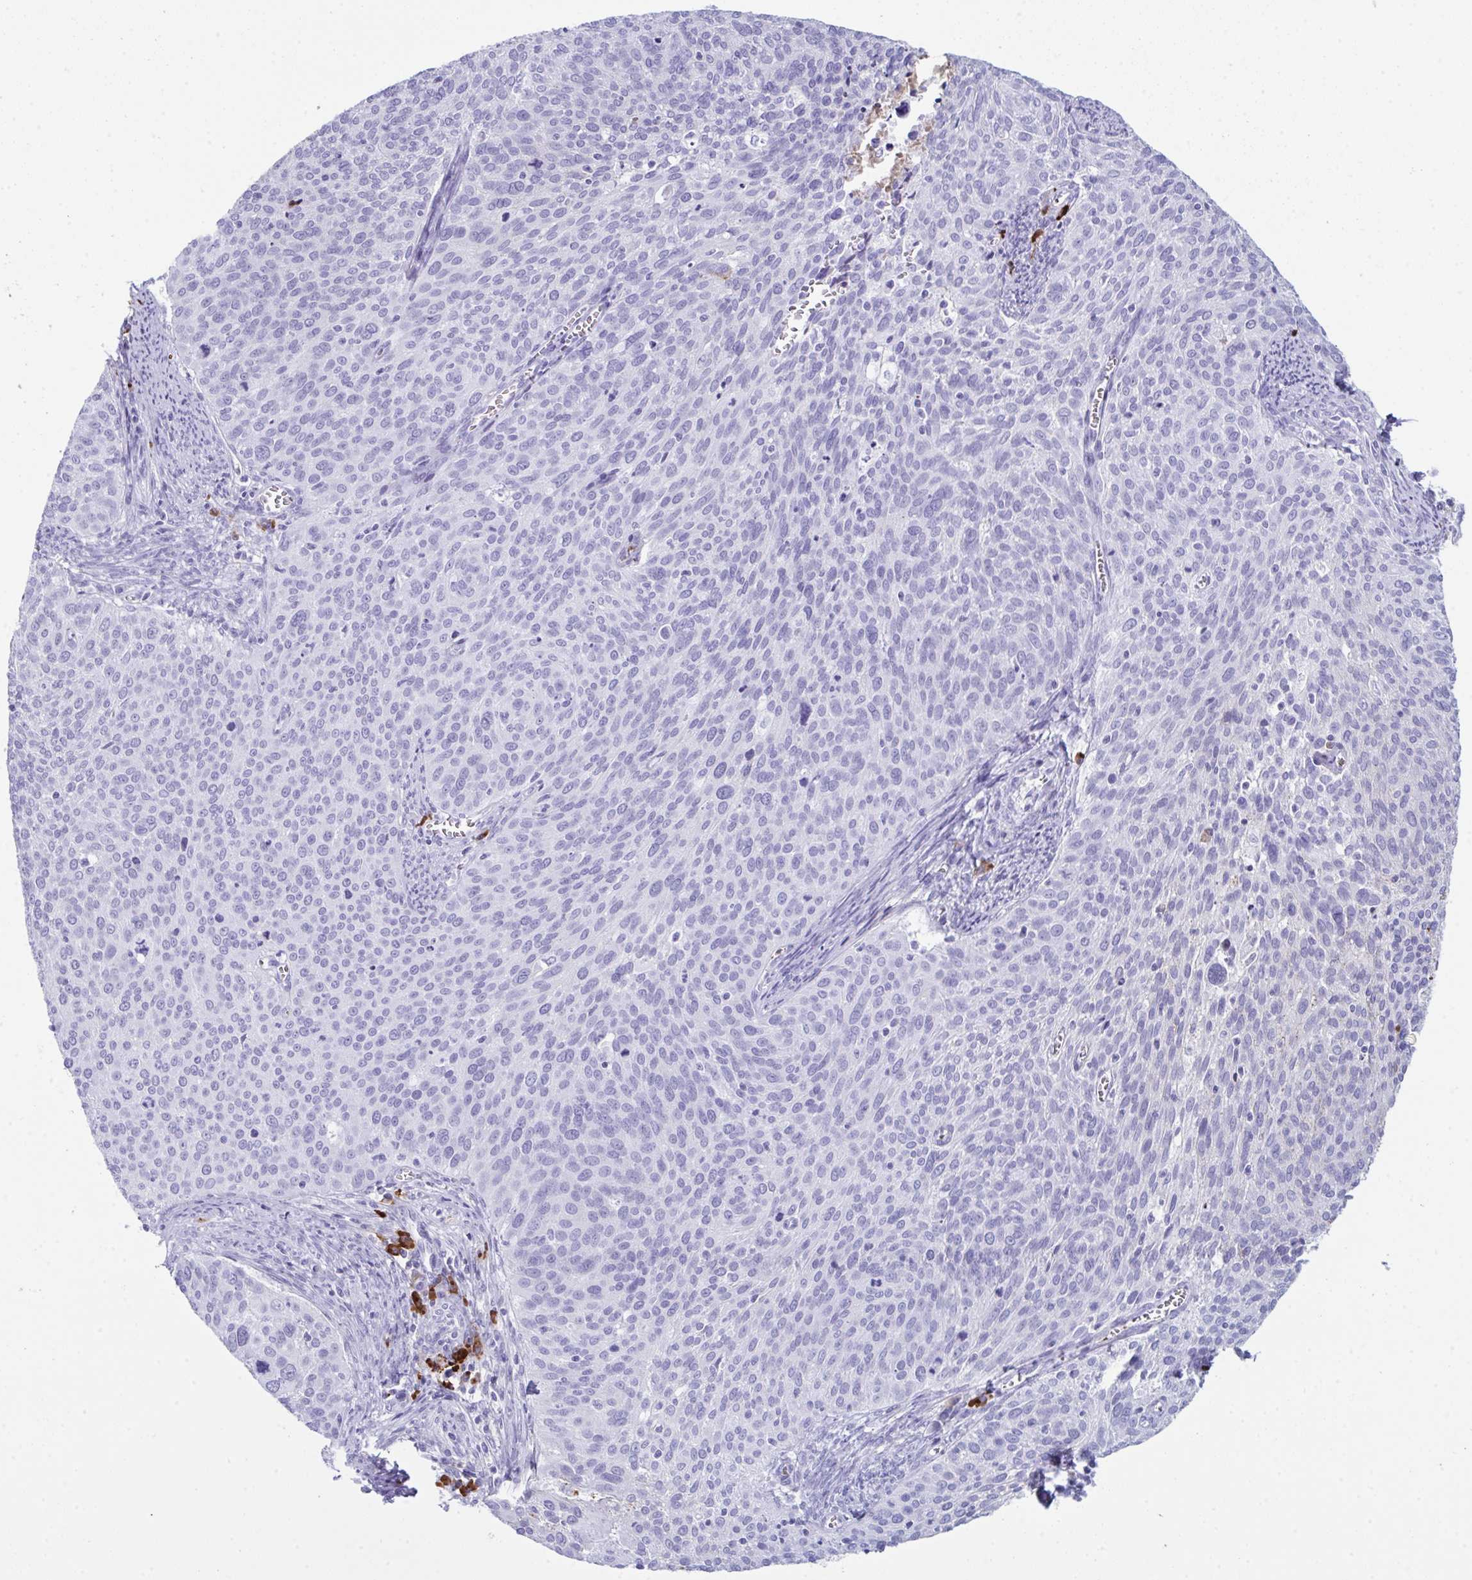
{"staining": {"intensity": "negative", "quantity": "none", "location": "none"}, "tissue": "cervical cancer", "cell_type": "Tumor cells", "image_type": "cancer", "snomed": [{"axis": "morphology", "description": "Squamous cell carcinoma, NOS"}, {"axis": "topography", "description": "Cervix"}], "caption": "Tumor cells are negative for brown protein staining in cervical cancer (squamous cell carcinoma).", "gene": "JCHAIN", "patient": {"sex": "female", "age": 39}}